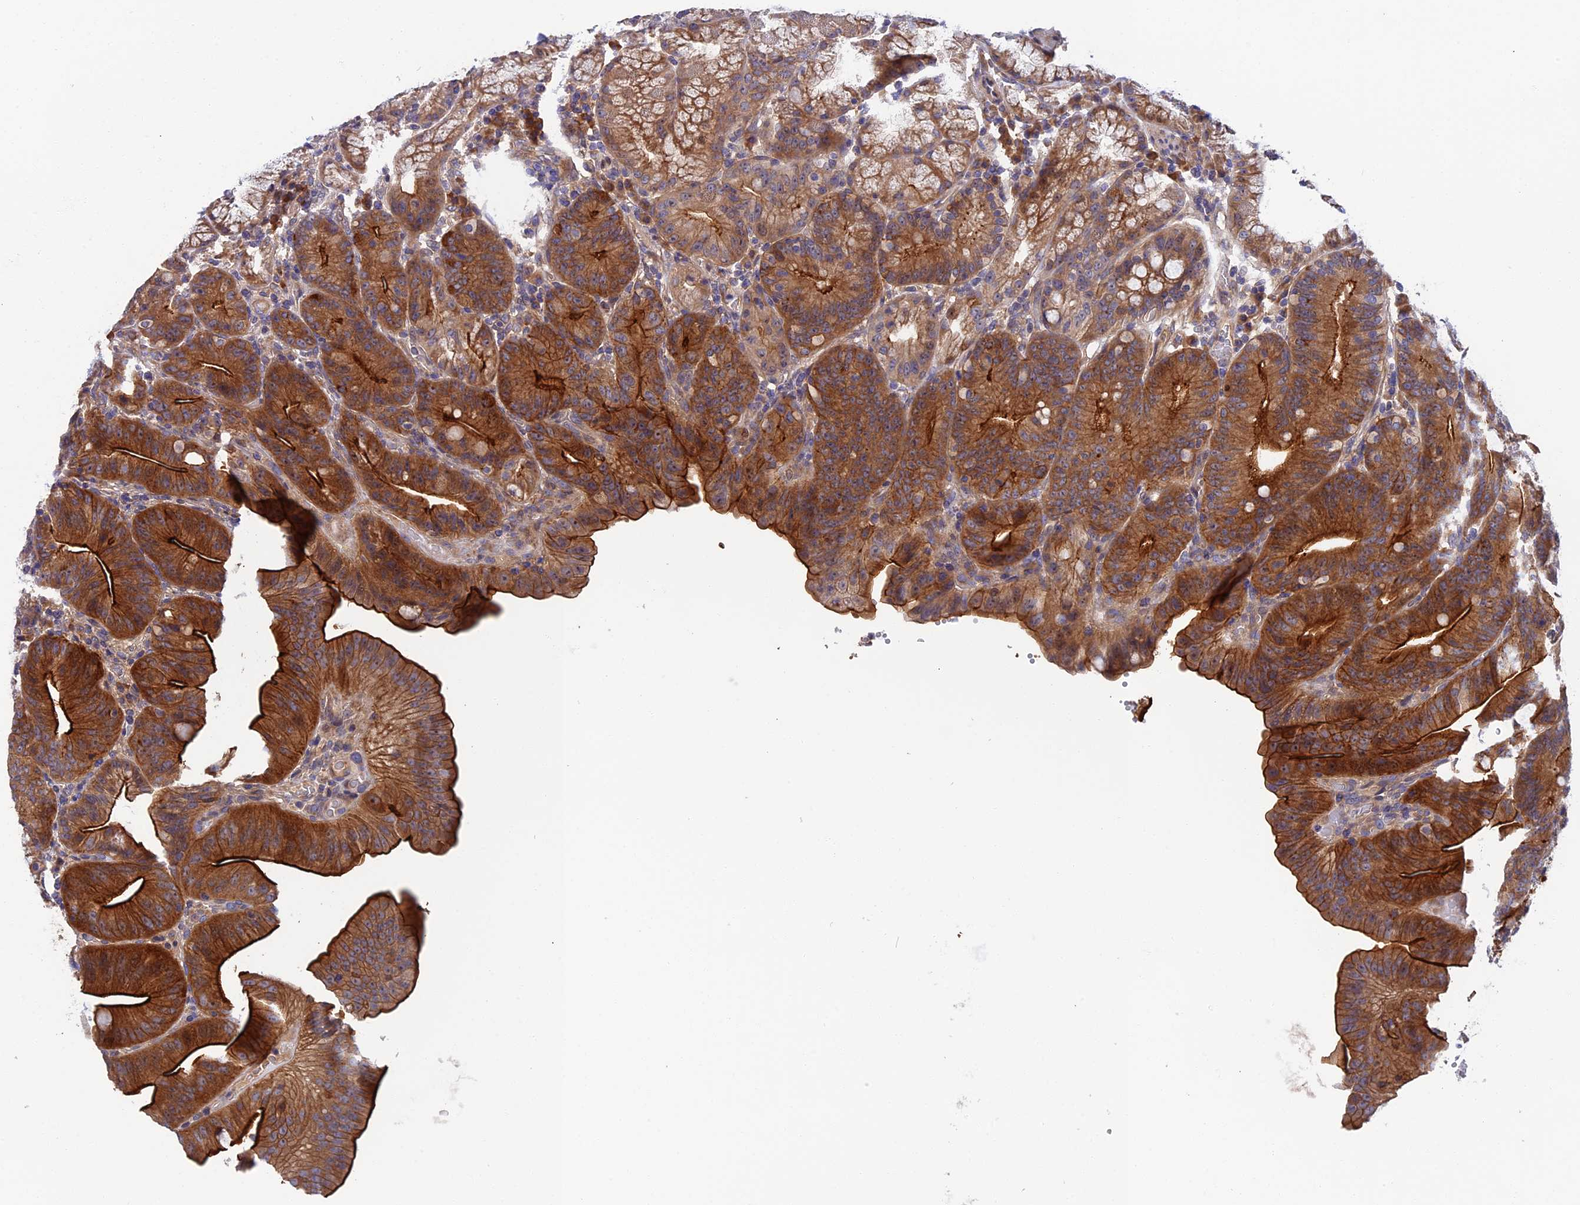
{"staining": {"intensity": "strong", "quantity": ">75%", "location": "cytoplasmic/membranous"}, "tissue": "duodenum", "cell_type": "Glandular cells", "image_type": "normal", "snomed": [{"axis": "morphology", "description": "Normal tissue, NOS"}, {"axis": "topography", "description": "Duodenum"}], "caption": "A histopathology image of human duodenum stained for a protein reveals strong cytoplasmic/membranous brown staining in glandular cells.", "gene": "CRACD", "patient": {"sex": "male", "age": 54}}